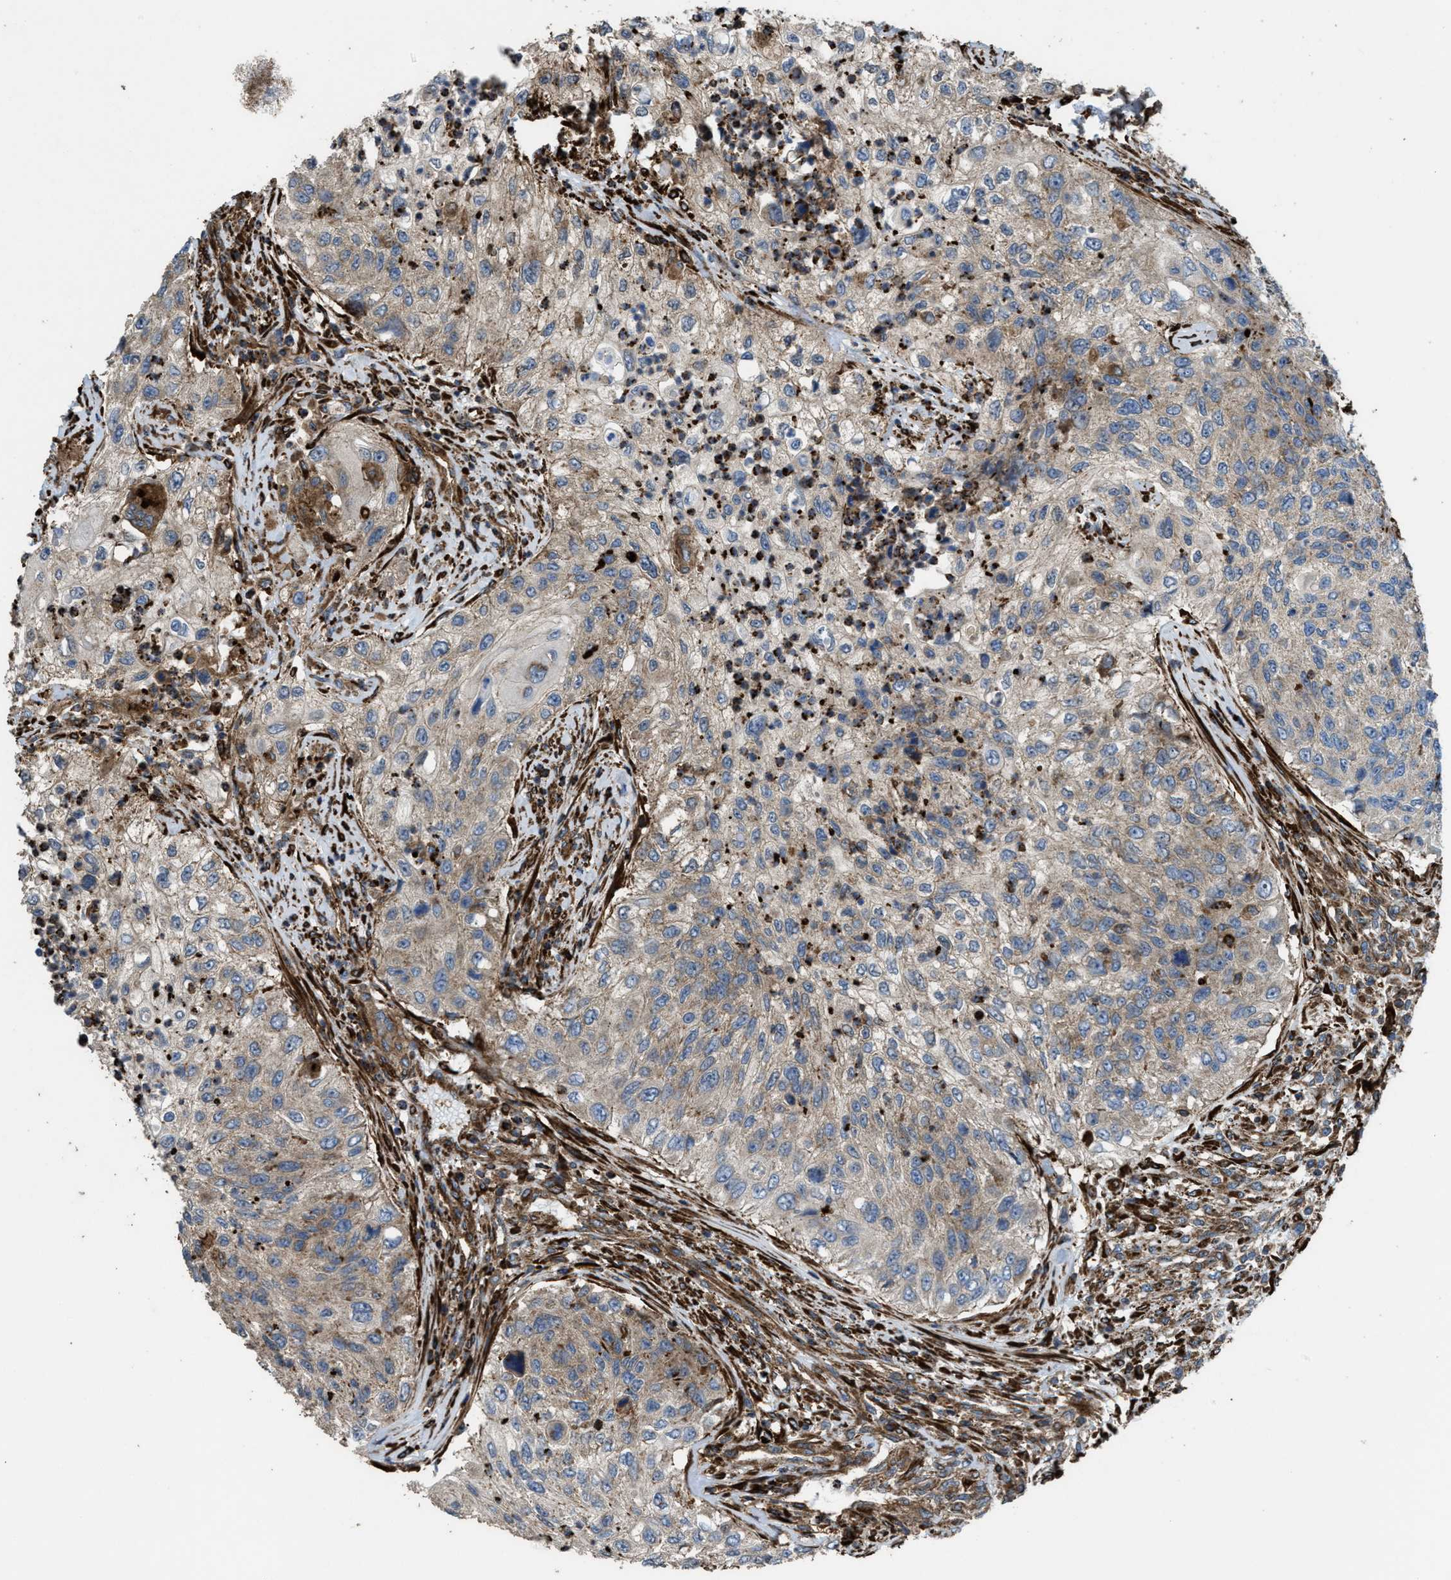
{"staining": {"intensity": "weak", "quantity": "25%-75%", "location": "cytoplasmic/membranous"}, "tissue": "urothelial cancer", "cell_type": "Tumor cells", "image_type": "cancer", "snomed": [{"axis": "morphology", "description": "Urothelial carcinoma, High grade"}, {"axis": "topography", "description": "Urinary bladder"}], "caption": "An immunohistochemistry micrograph of tumor tissue is shown. Protein staining in brown shows weak cytoplasmic/membranous positivity in urothelial carcinoma (high-grade) within tumor cells. (DAB = brown stain, brightfield microscopy at high magnification).", "gene": "EGLN1", "patient": {"sex": "female", "age": 60}}